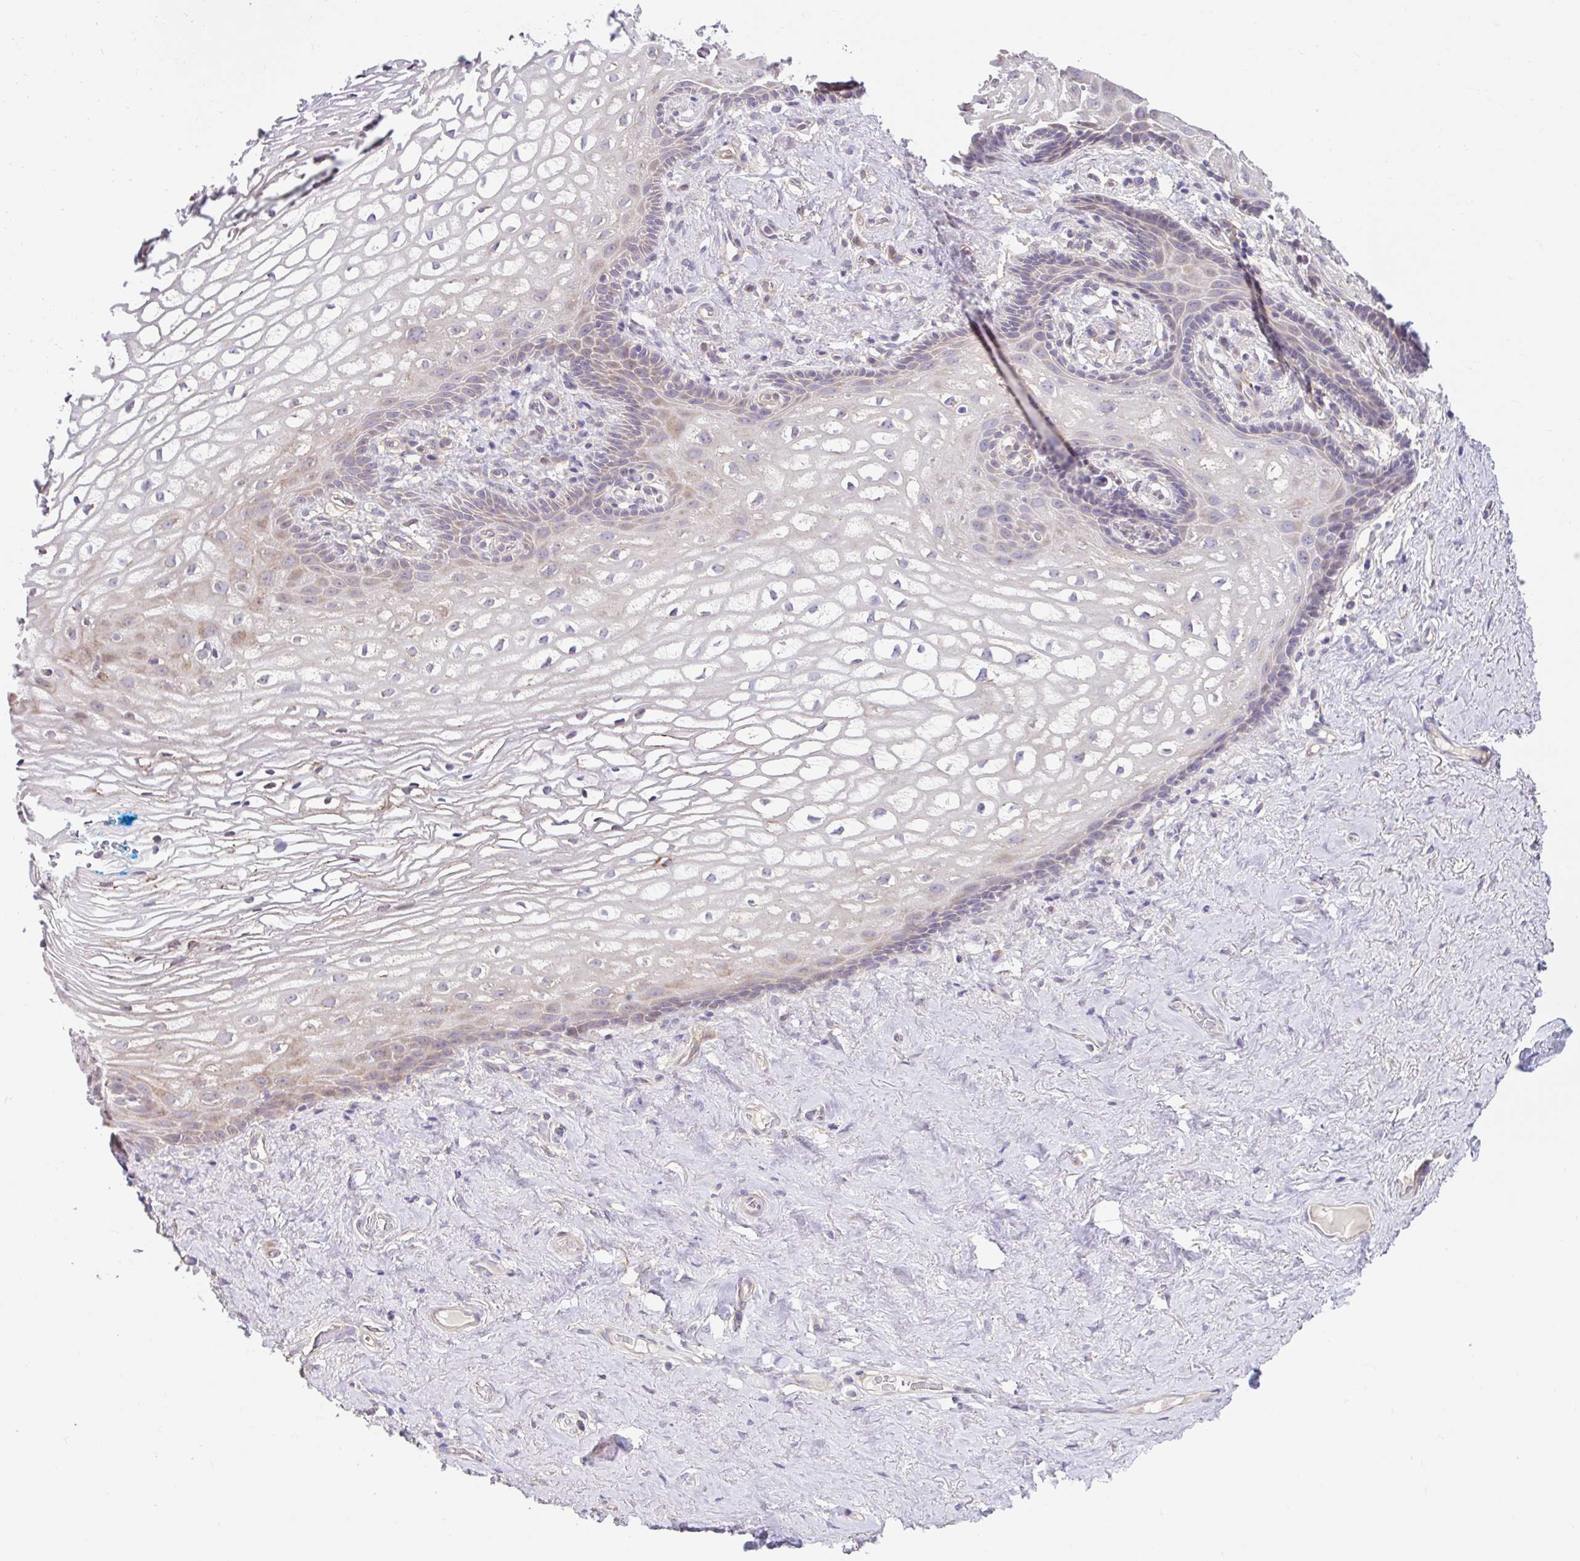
{"staining": {"intensity": "moderate", "quantity": "<25%", "location": "cytoplasmic/membranous"}, "tissue": "vagina", "cell_type": "Squamous epithelial cells", "image_type": "normal", "snomed": [{"axis": "morphology", "description": "Normal tissue, NOS"}, {"axis": "morphology", "description": "Adenocarcinoma, NOS"}, {"axis": "topography", "description": "Rectum"}, {"axis": "topography", "description": "Vagina"}, {"axis": "topography", "description": "Peripheral nerve tissue"}], "caption": "Immunohistochemistry photomicrograph of normal human vagina stained for a protein (brown), which reveals low levels of moderate cytoplasmic/membranous positivity in approximately <25% of squamous epithelial cells.", "gene": "NT5C1B", "patient": {"sex": "female", "age": 71}}